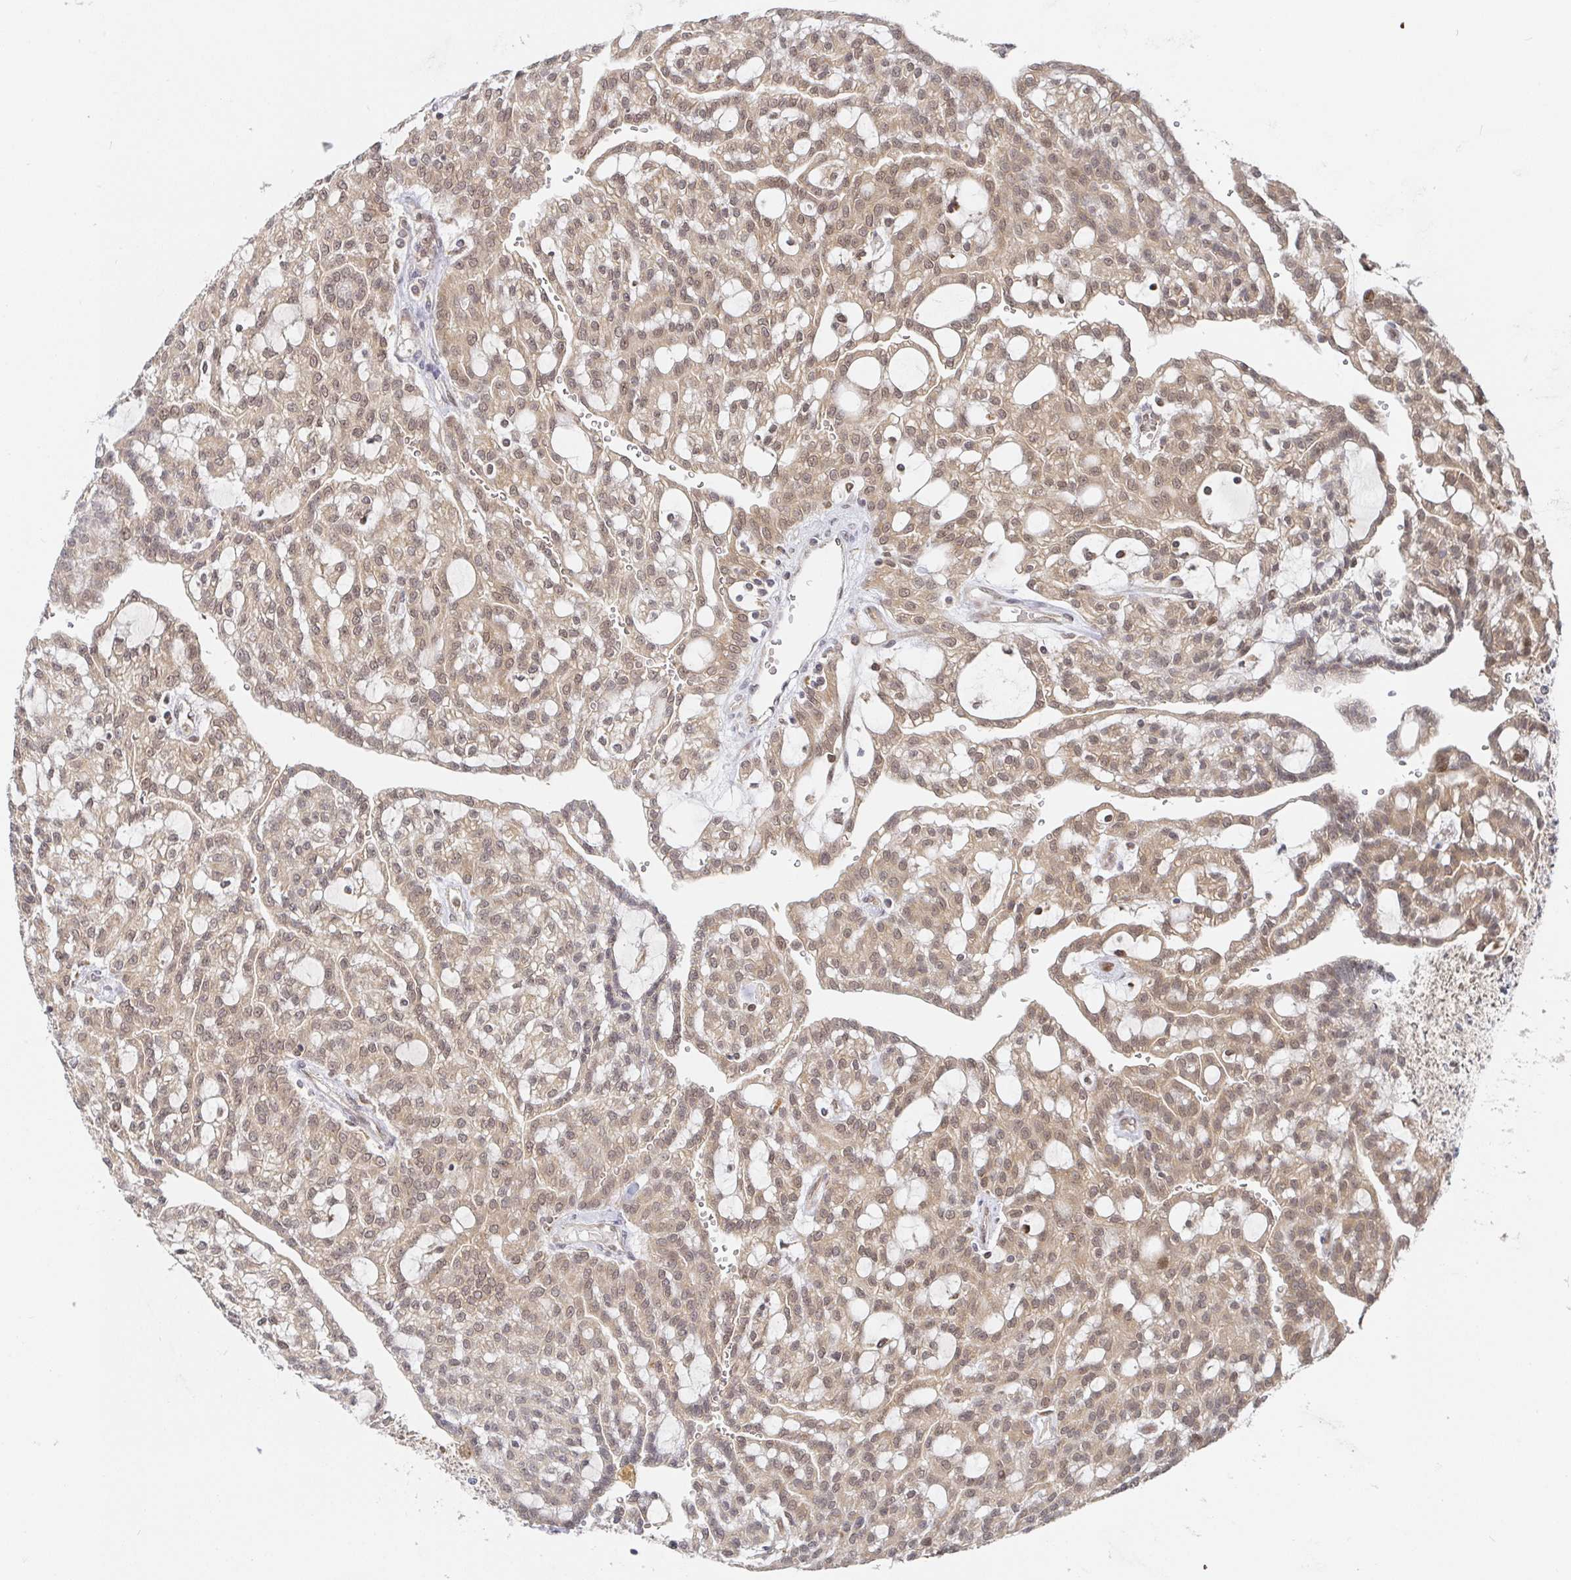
{"staining": {"intensity": "moderate", "quantity": ">75%", "location": "cytoplasmic/membranous"}, "tissue": "renal cancer", "cell_type": "Tumor cells", "image_type": "cancer", "snomed": [{"axis": "morphology", "description": "Adenocarcinoma, NOS"}, {"axis": "topography", "description": "Kidney"}], "caption": "Tumor cells demonstrate medium levels of moderate cytoplasmic/membranous staining in approximately >75% of cells in human renal cancer (adenocarcinoma).", "gene": "ALG1", "patient": {"sex": "male", "age": 63}}